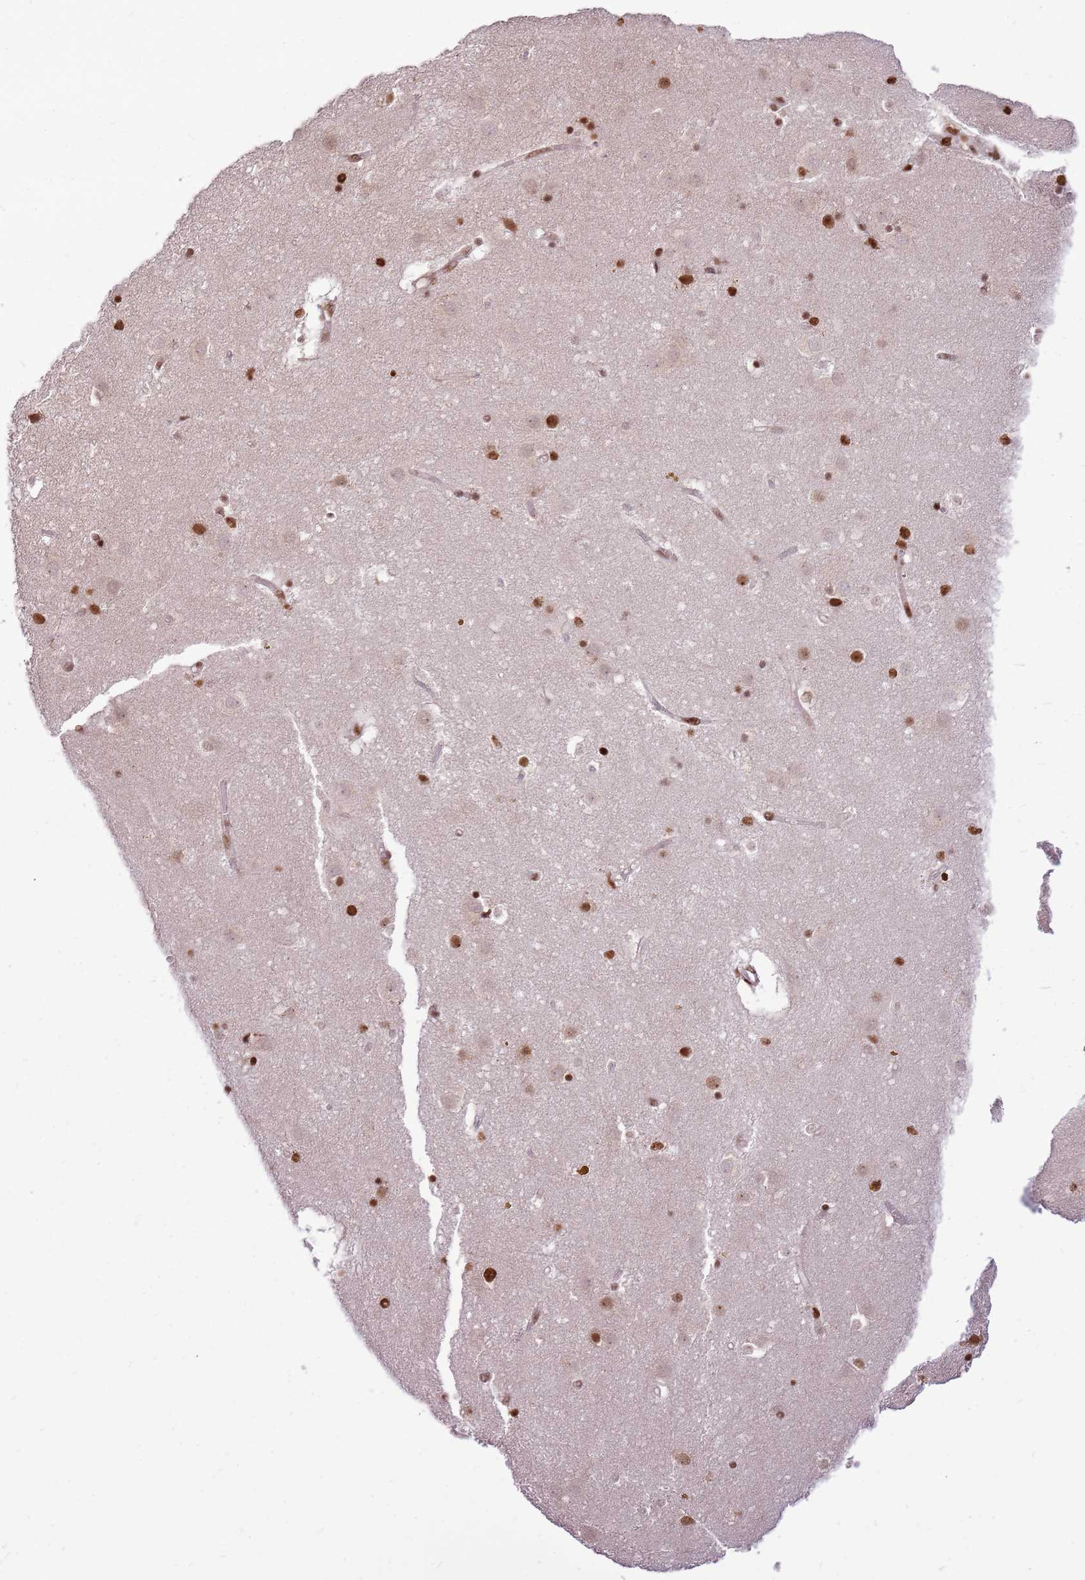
{"staining": {"intensity": "moderate", "quantity": ">75%", "location": "nuclear"}, "tissue": "caudate", "cell_type": "Glial cells", "image_type": "normal", "snomed": [{"axis": "morphology", "description": "Normal tissue, NOS"}, {"axis": "topography", "description": "Lateral ventricle wall"}], "caption": "Caudate stained with DAB immunohistochemistry (IHC) demonstrates medium levels of moderate nuclear expression in about >75% of glial cells. (Stains: DAB (3,3'-diaminobenzidine) in brown, nuclei in blue, Microscopy: brightfield microscopy at high magnification).", "gene": "WASHC4", "patient": {"sex": "male", "age": 70}}